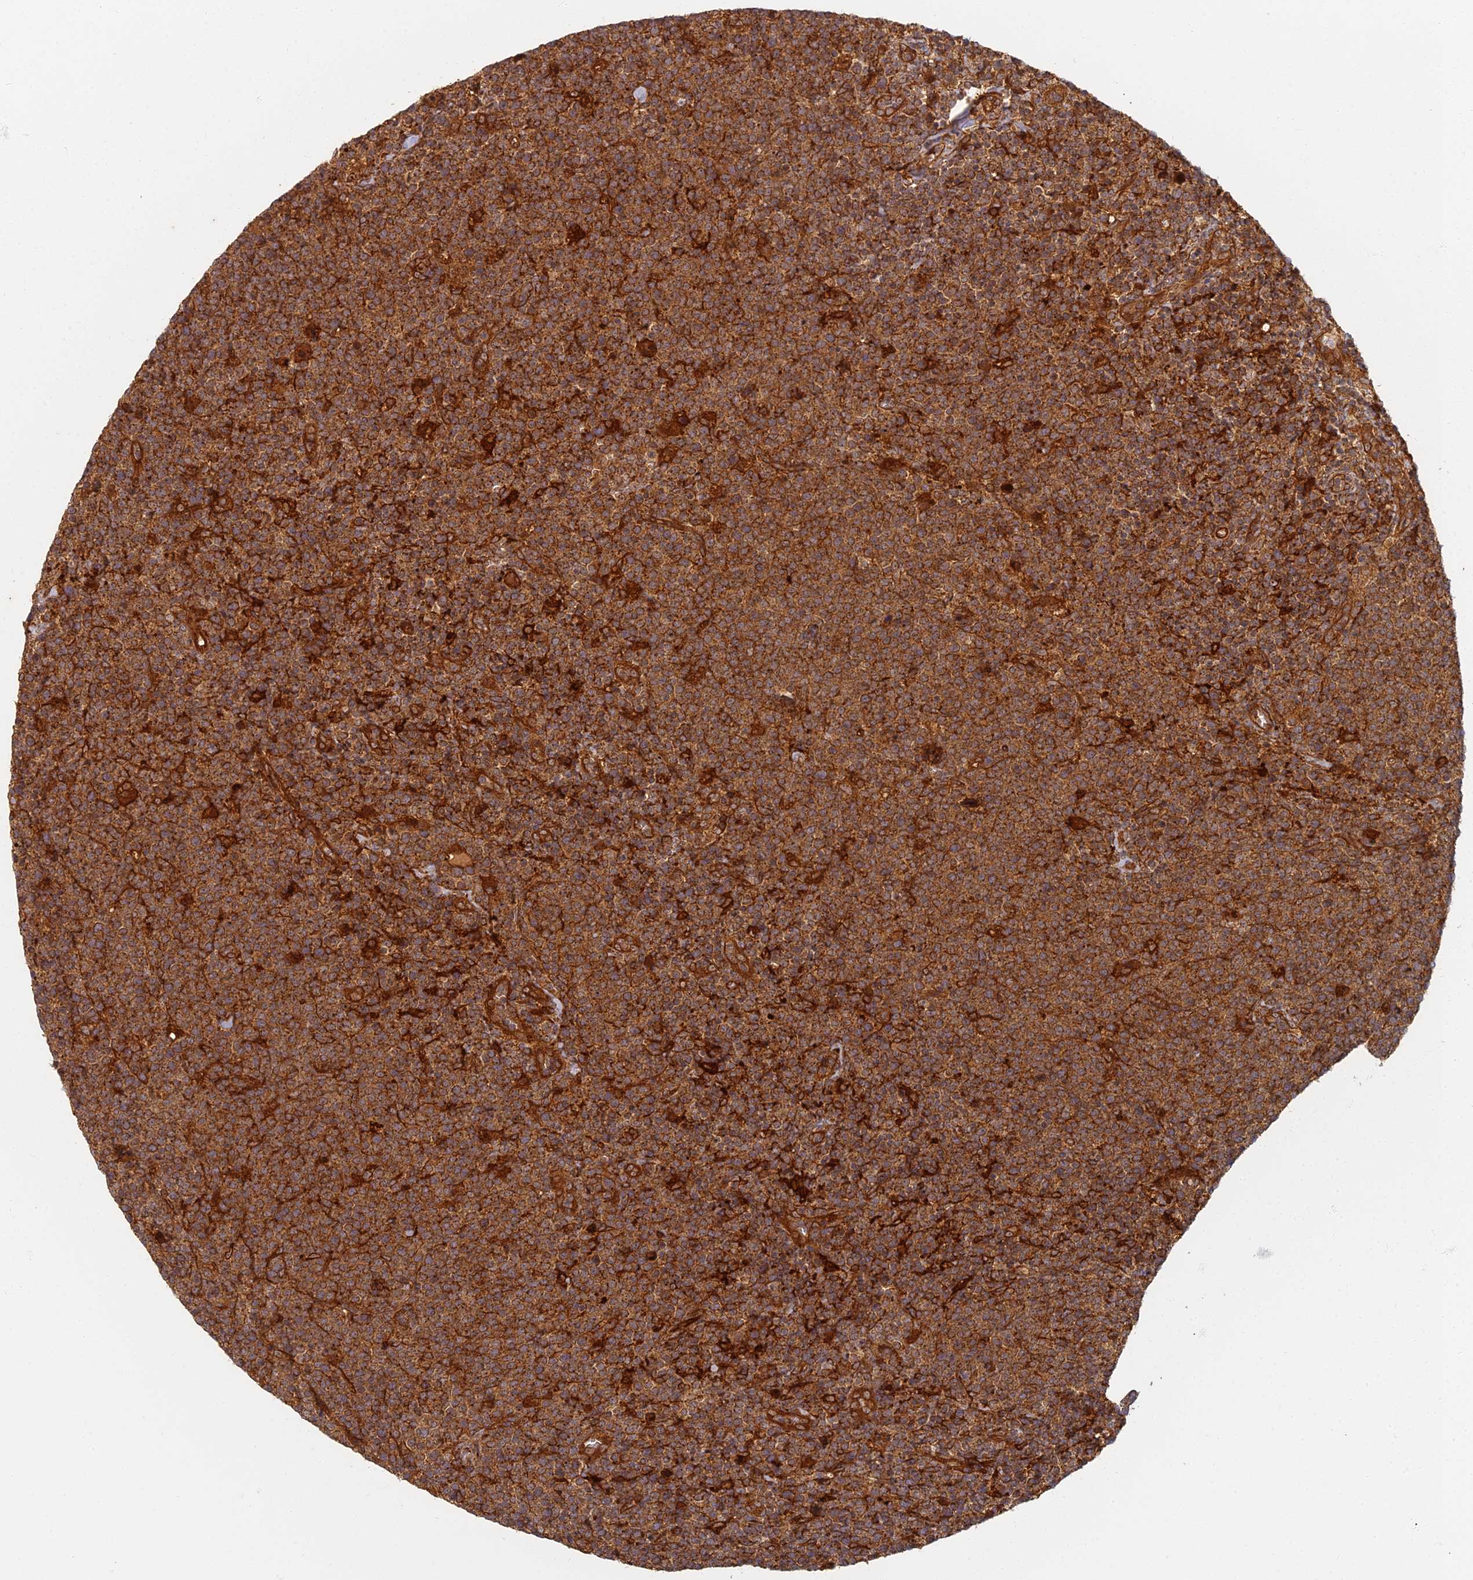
{"staining": {"intensity": "strong", "quantity": ">75%", "location": "cytoplasmic/membranous"}, "tissue": "lymphoma", "cell_type": "Tumor cells", "image_type": "cancer", "snomed": [{"axis": "morphology", "description": "Malignant lymphoma, non-Hodgkin's type, High grade"}, {"axis": "topography", "description": "Lymph node"}], "caption": "A brown stain highlights strong cytoplasmic/membranous staining of a protein in human high-grade malignant lymphoma, non-Hodgkin's type tumor cells.", "gene": "INO80D", "patient": {"sex": "male", "age": 61}}